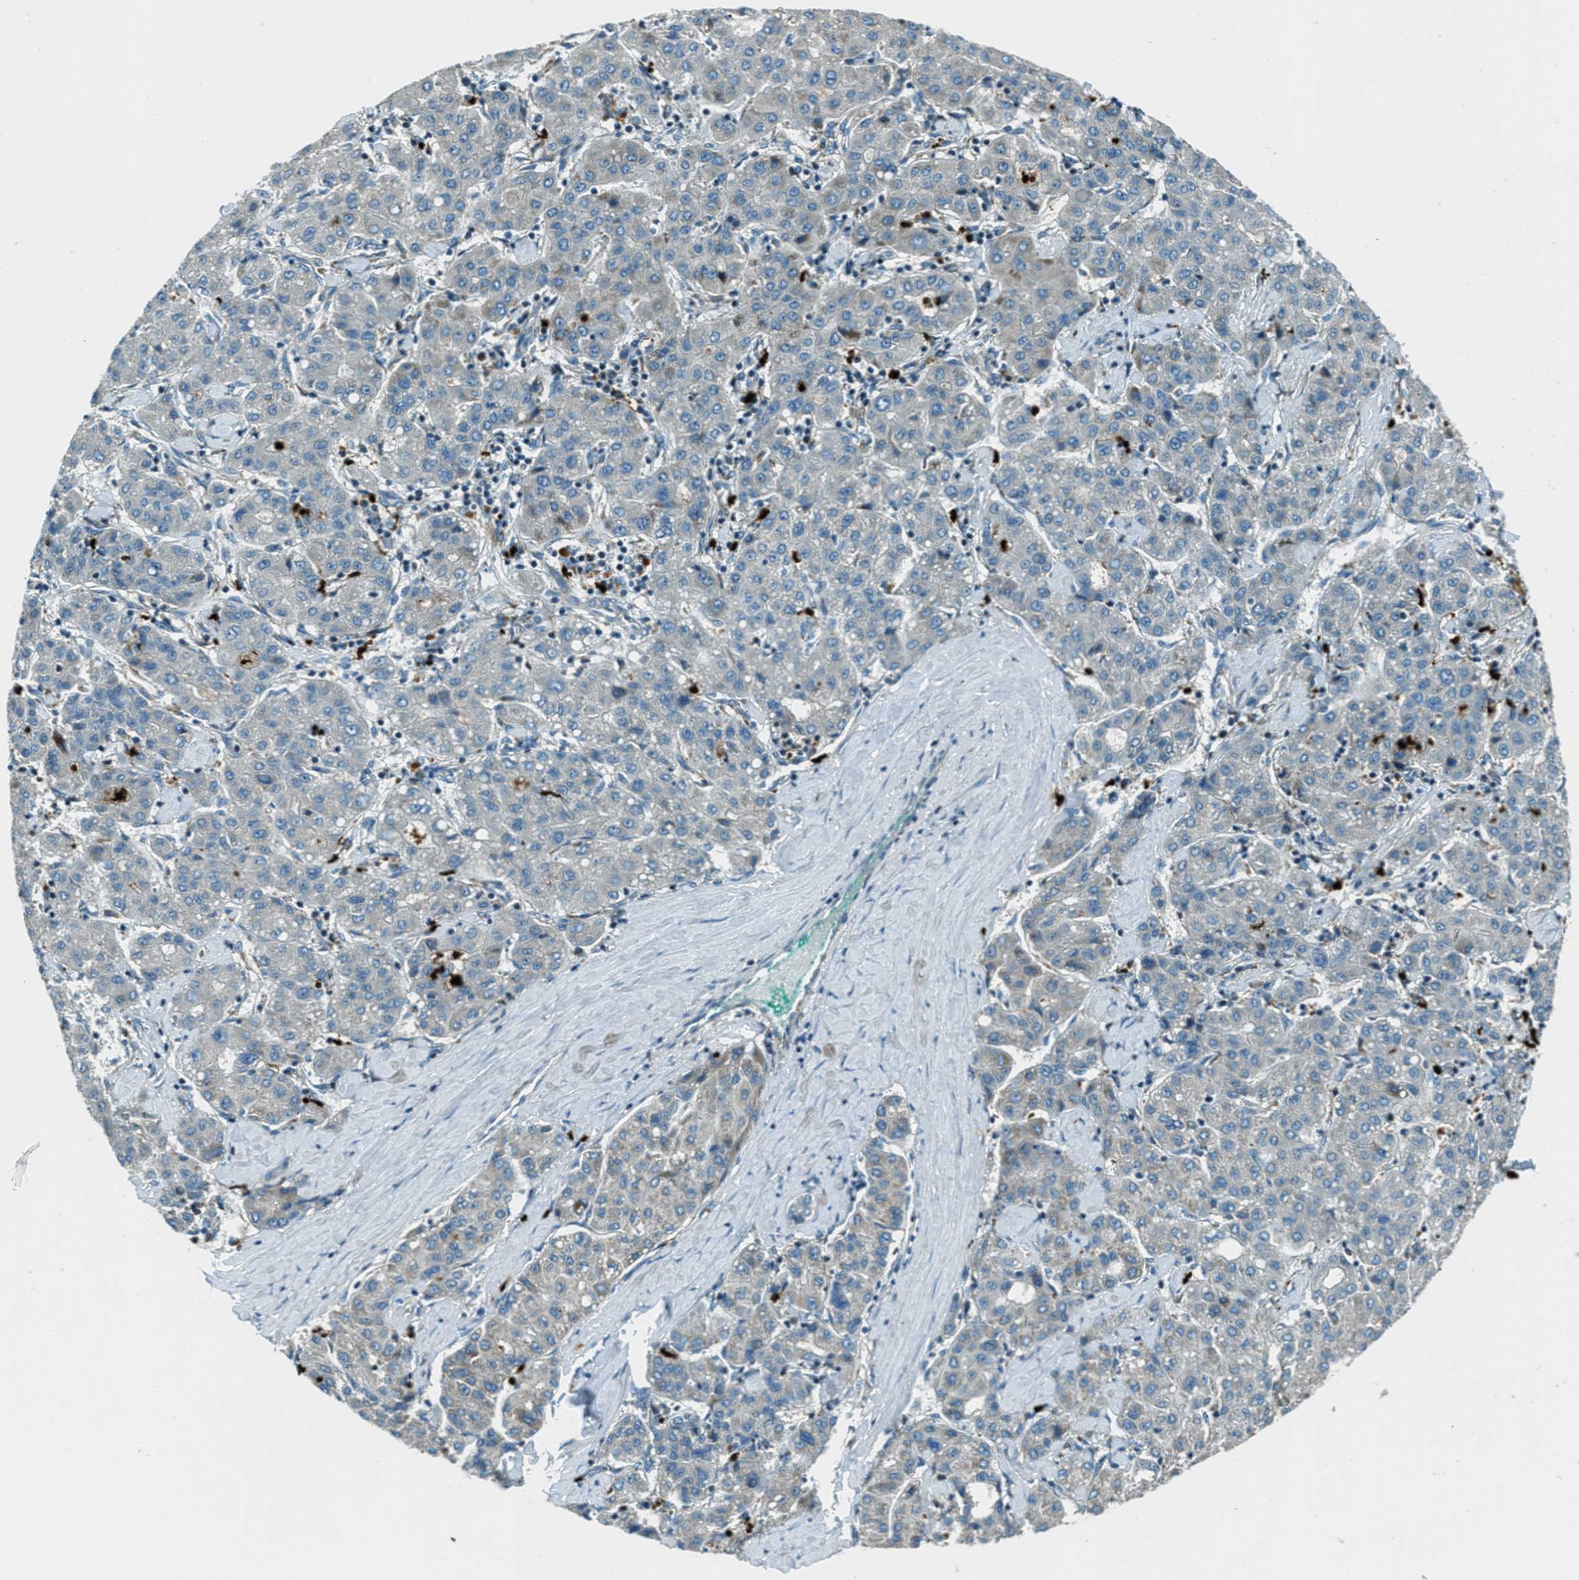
{"staining": {"intensity": "negative", "quantity": "none", "location": "none"}, "tissue": "liver cancer", "cell_type": "Tumor cells", "image_type": "cancer", "snomed": [{"axis": "morphology", "description": "Carcinoma, Hepatocellular, NOS"}, {"axis": "topography", "description": "Liver"}], "caption": "Immunohistochemistry (IHC) histopathology image of neoplastic tissue: human liver cancer (hepatocellular carcinoma) stained with DAB (3,3'-diaminobenzidine) displays no significant protein positivity in tumor cells.", "gene": "FAR1", "patient": {"sex": "male", "age": 65}}